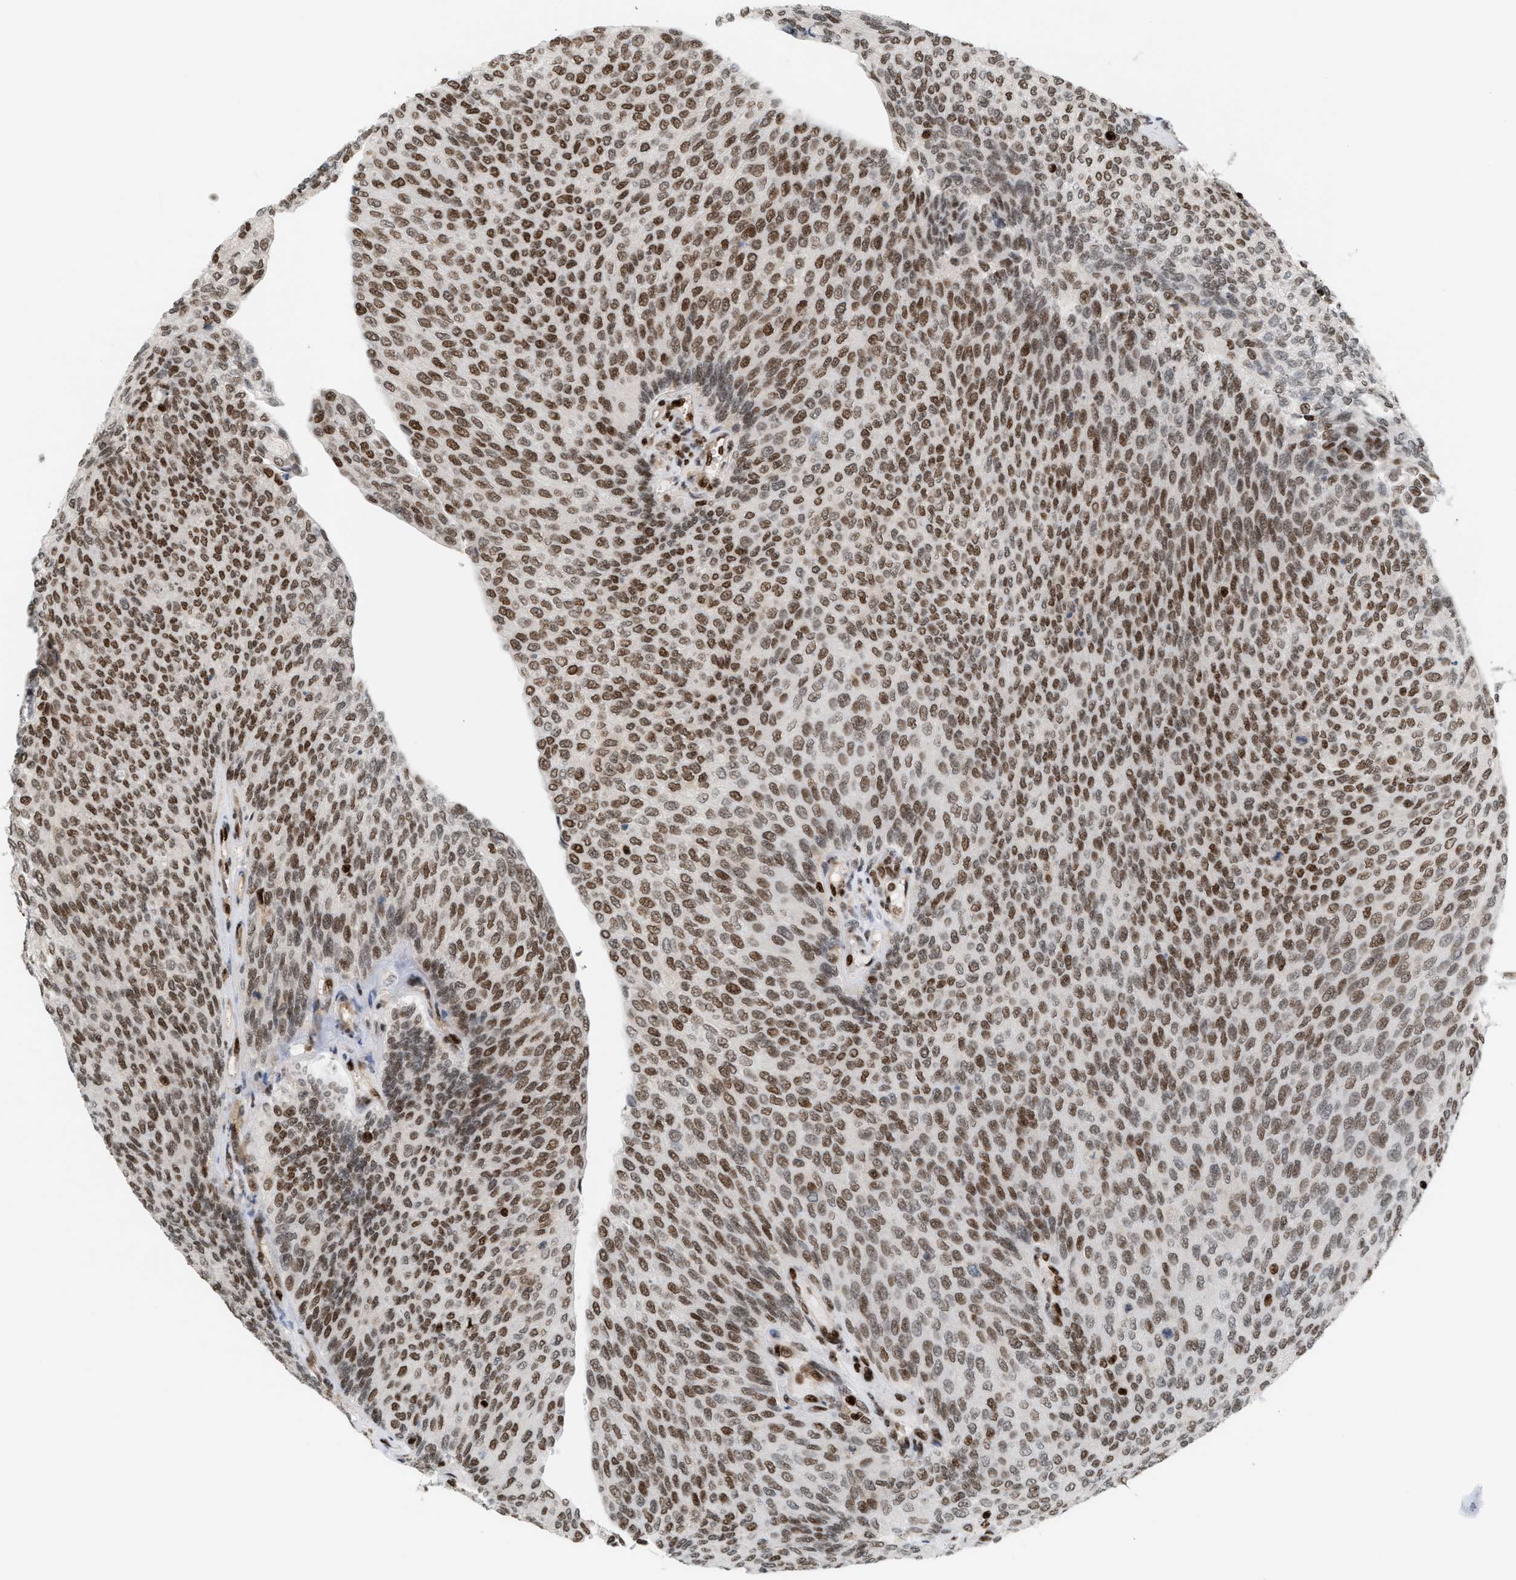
{"staining": {"intensity": "strong", "quantity": ">75%", "location": "nuclear"}, "tissue": "urothelial cancer", "cell_type": "Tumor cells", "image_type": "cancer", "snomed": [{"axis": "morphology", "description": "Urothelial carcinoma, Low grade"}, {"axis": "topography", "description": "Urinary bladder"}], "caption": "Human urothelial cancer stained for a protein (brown) exhibits strong nuclear positive positivity in about >75% of tumor cells.", "gene": "RNASEK-C17orf49", "patient": {"sex": "female", "age": 79}}